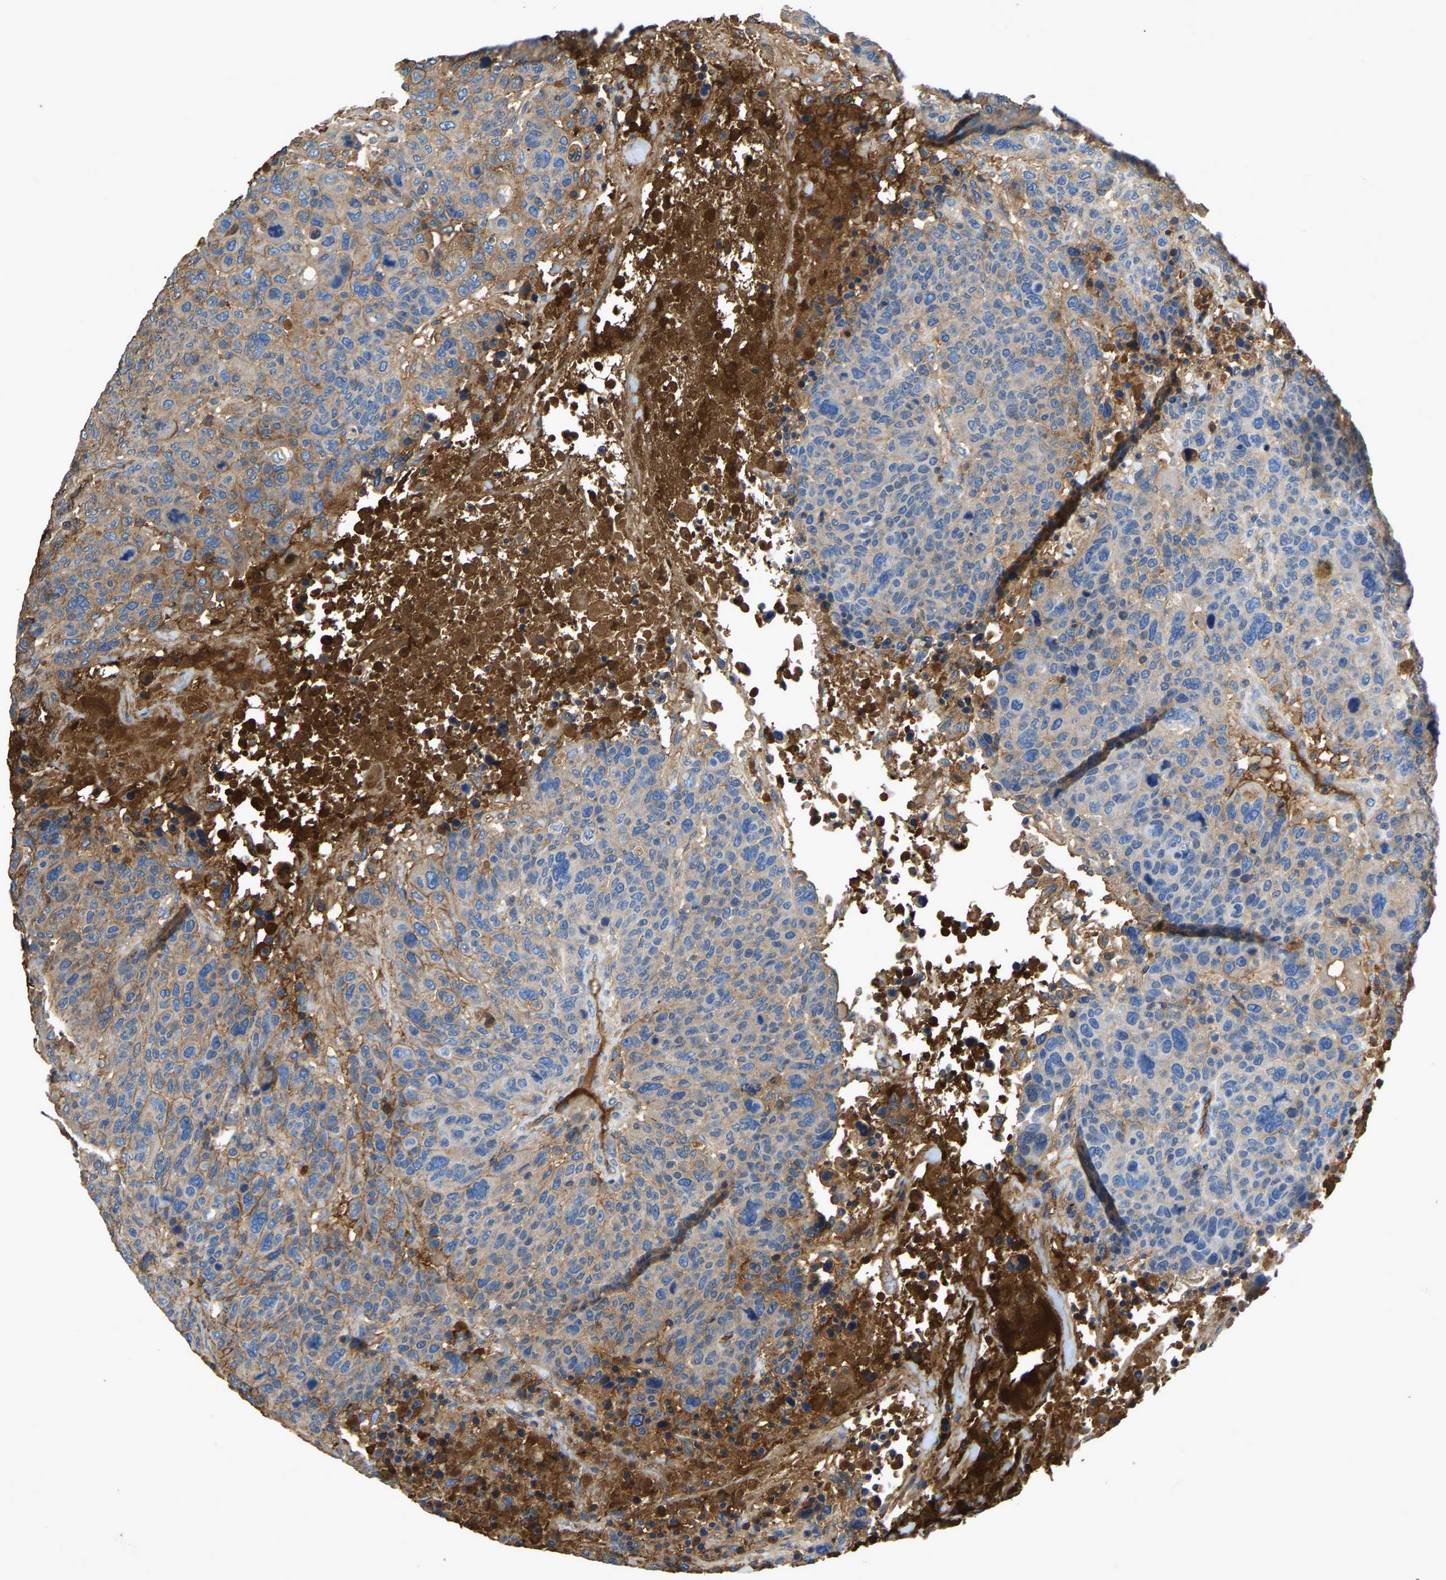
{"staining": {"intensity": "moderate", "quantity": "<25%", "location": "cytoplasmic/membranous"}, "tissue": "breast cancer", "cell_type": "Tumor cells", "image_type": "cancer", "snomed": [{"axis": "morphology", "description": "Duct carcinoma"}, {"axis": "topography", "description": "Breast"}], "caption": "Tumor cells display low levels of moderate cytoplasmic/membranous positivity in approximately <25% of cells in human intraductal carcinoma (breast).", "gene": "STC1", "patient": {"sex": "female", "age": 37}}